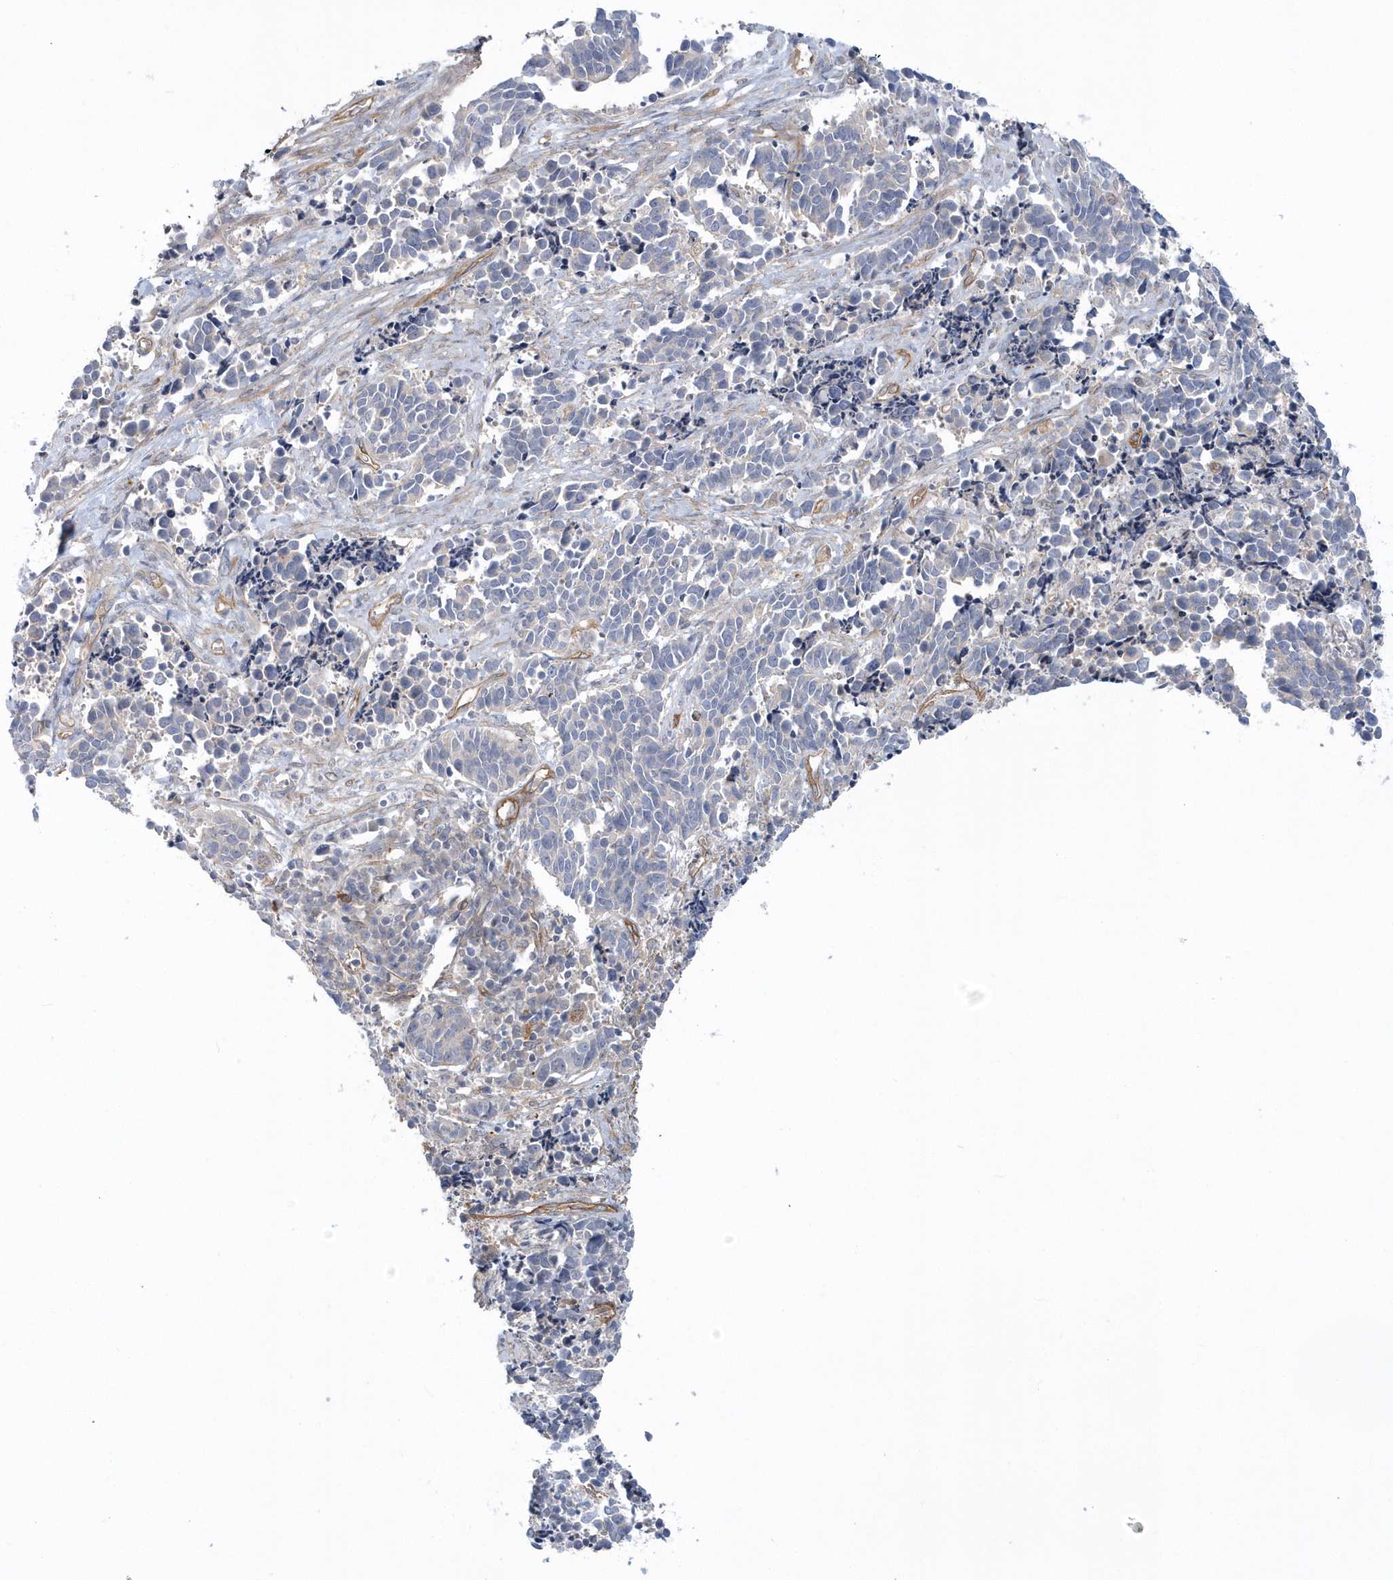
{"staining": {"intensity": "negative", "quantity": "none", "location": "none"}, "tissue": "cervical cancer", "cell_type": "Tumor cells", "image_type": "cancer", "snomed": [{"axis": "morphology", "description": "Normal tissue, NOS"}, {"axis": "morphology", "description": "Squamous cell carcinoma, NOS"}, {"axis": "topography", "description": "Cervix"}], "caption": "A photomicrograph of squamous cell carcinoma (cervical) stained for a protein demonstrates no brown staining in tumor cells.", "gene": "RAI14", "patient": {"sex": "female", "age": 35}}